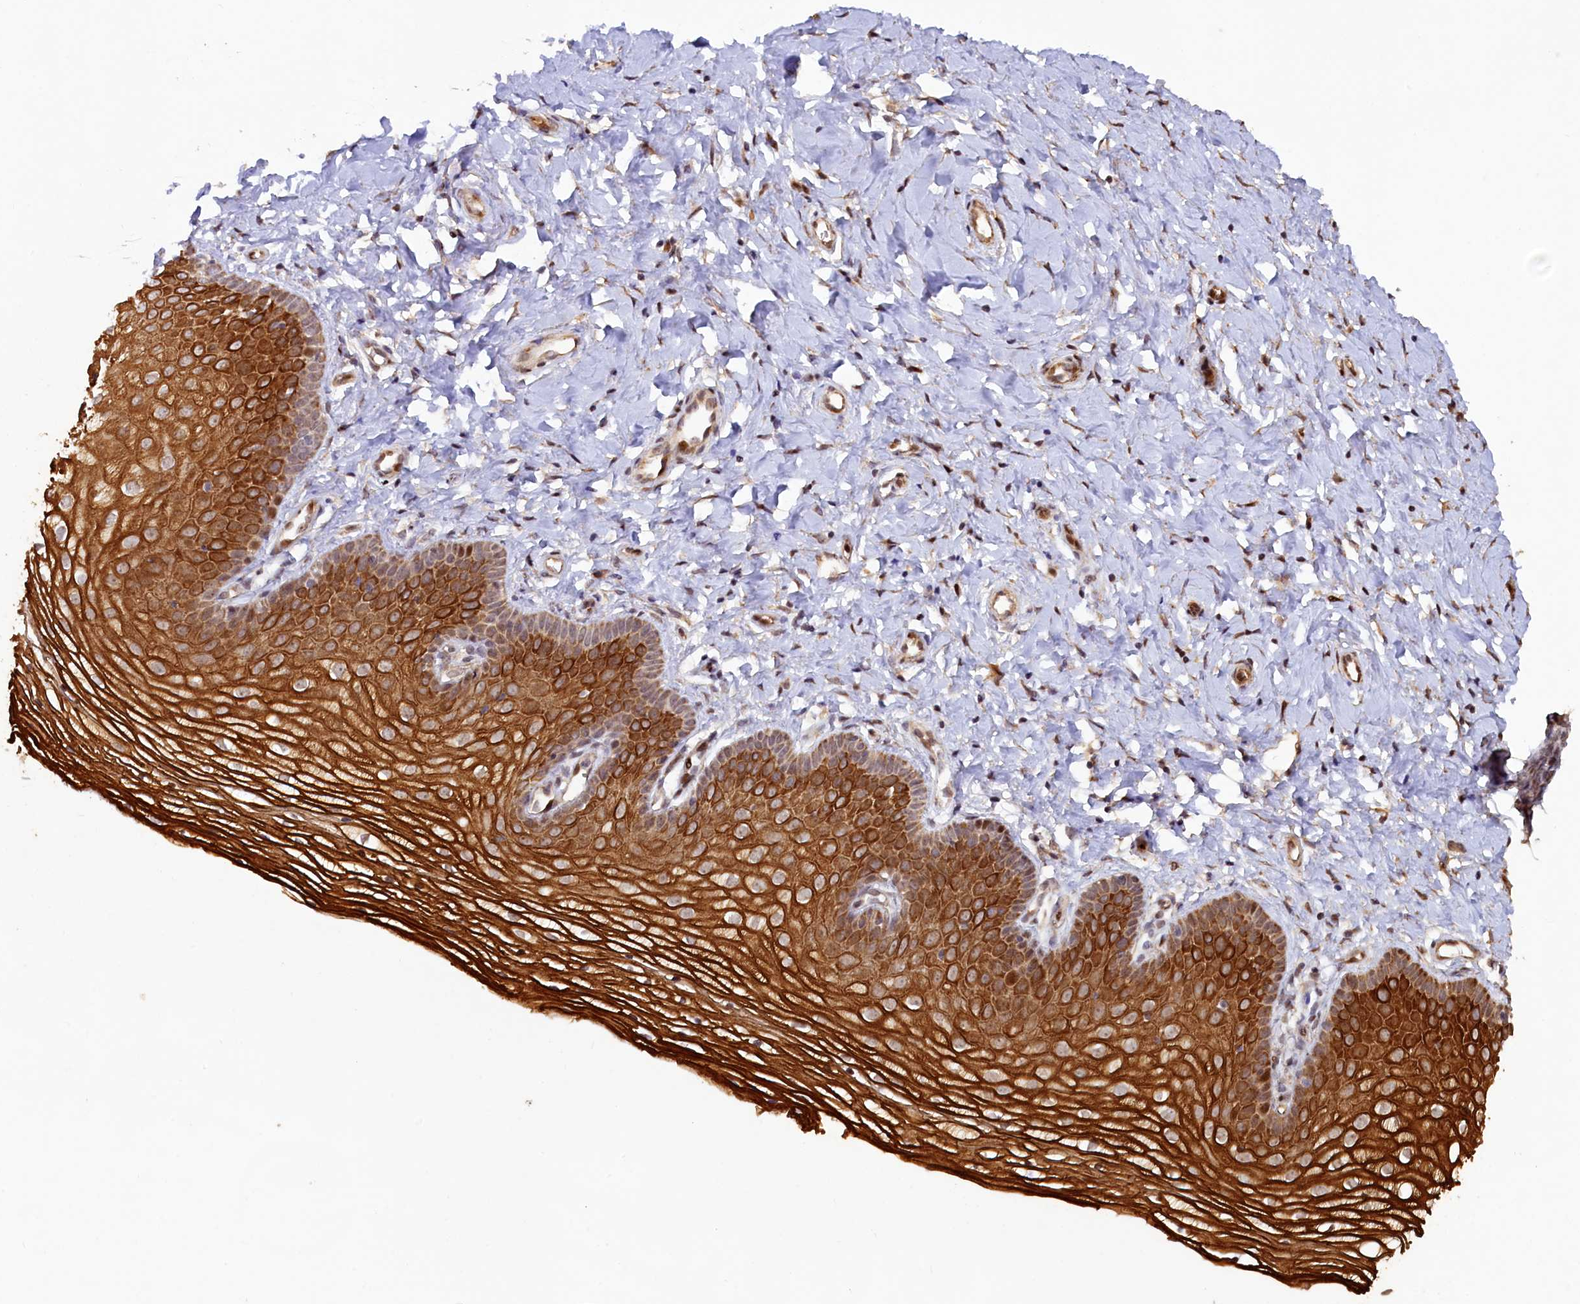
{"staining": {"intensity": "strong", "quantity": ">75%", "location": "cytoplasmic/membranous"}, "tissue": "vagina", "cell_type": "Squamous epithelial cells", "image_type": "normal", "snomed": [{"axis": "morphology", "description": "Normal tissue, NOS"}, {"axis": "topography", "description": "Vagina"}], "caption": "Normal vagina shows strong cytoplasmic/membranous positivity in about >75% of squamous epithelial cells The protein is shown in brown color, while the nuclei are stained blue..", "gene": "SHPRH", "patient": {"sex": "female", "age": 68}}